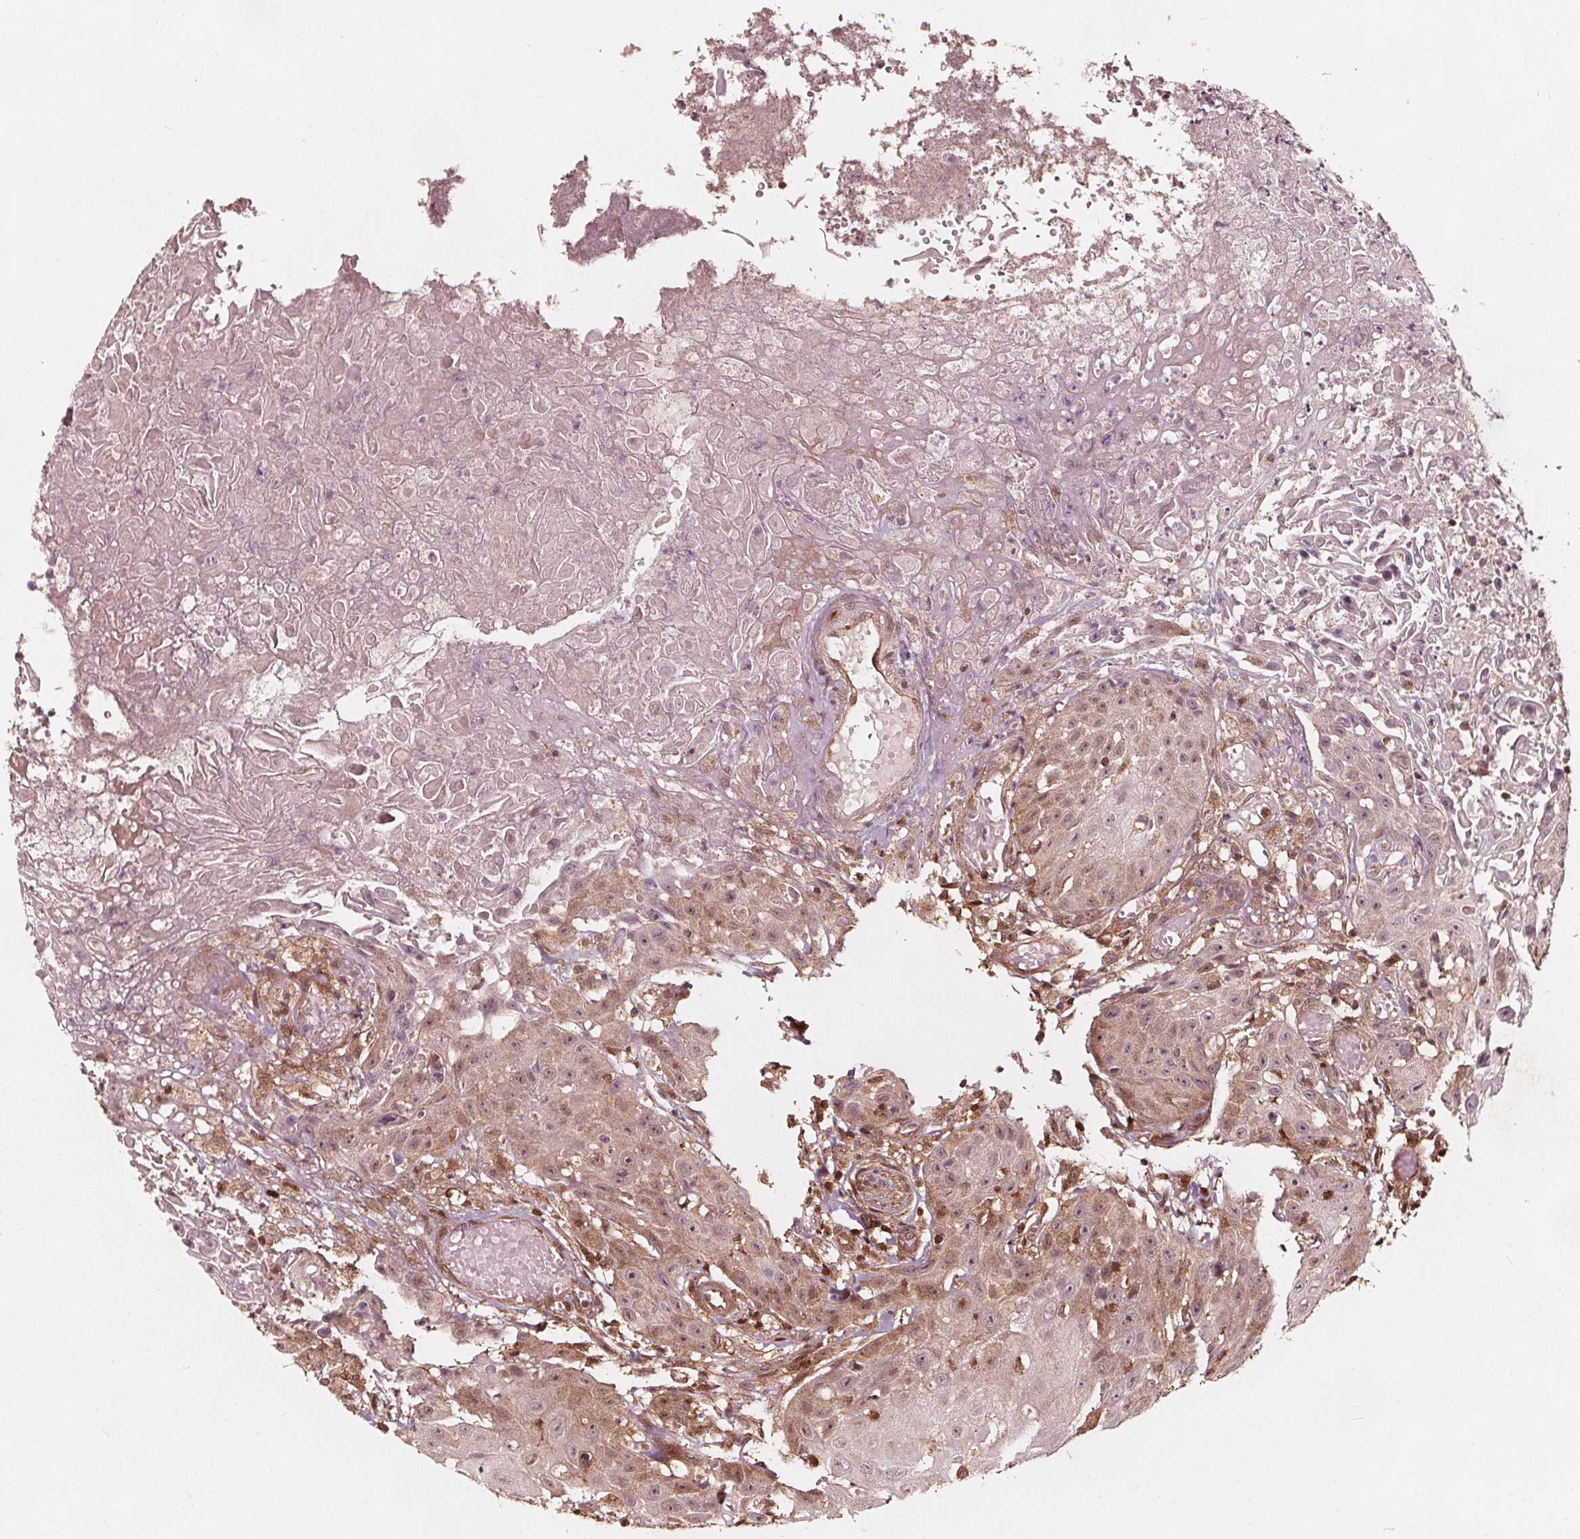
{"staining": {"intensity": "moderate", "quantity": "25%-75%", "location": "cytoplasmic/membranous"}, "tissue": "head and neck cancer", "cell_type": "Tumor cells", "image_type": "cancer", "snomed": [{"axis": "morphology", "description": "Squamous cell carcinoma, NOS"}, {"axis": "topography", "description": "Oral tissue"}, {"axis": "topography", "description": "Head-Neck"}], "caption": "The photomicrograph reveals staining of head and neck squamous cell carcinoma, revealing moderate cytoplasmic/membranous protein staining (brown color) within tumor cells. (DAB (3,3'-diaminobenzidine) IHC, brown staining for protein, blue staining for nuclei).", "gene": "AIP", "patient": {"sex": "female", "age": 55}}